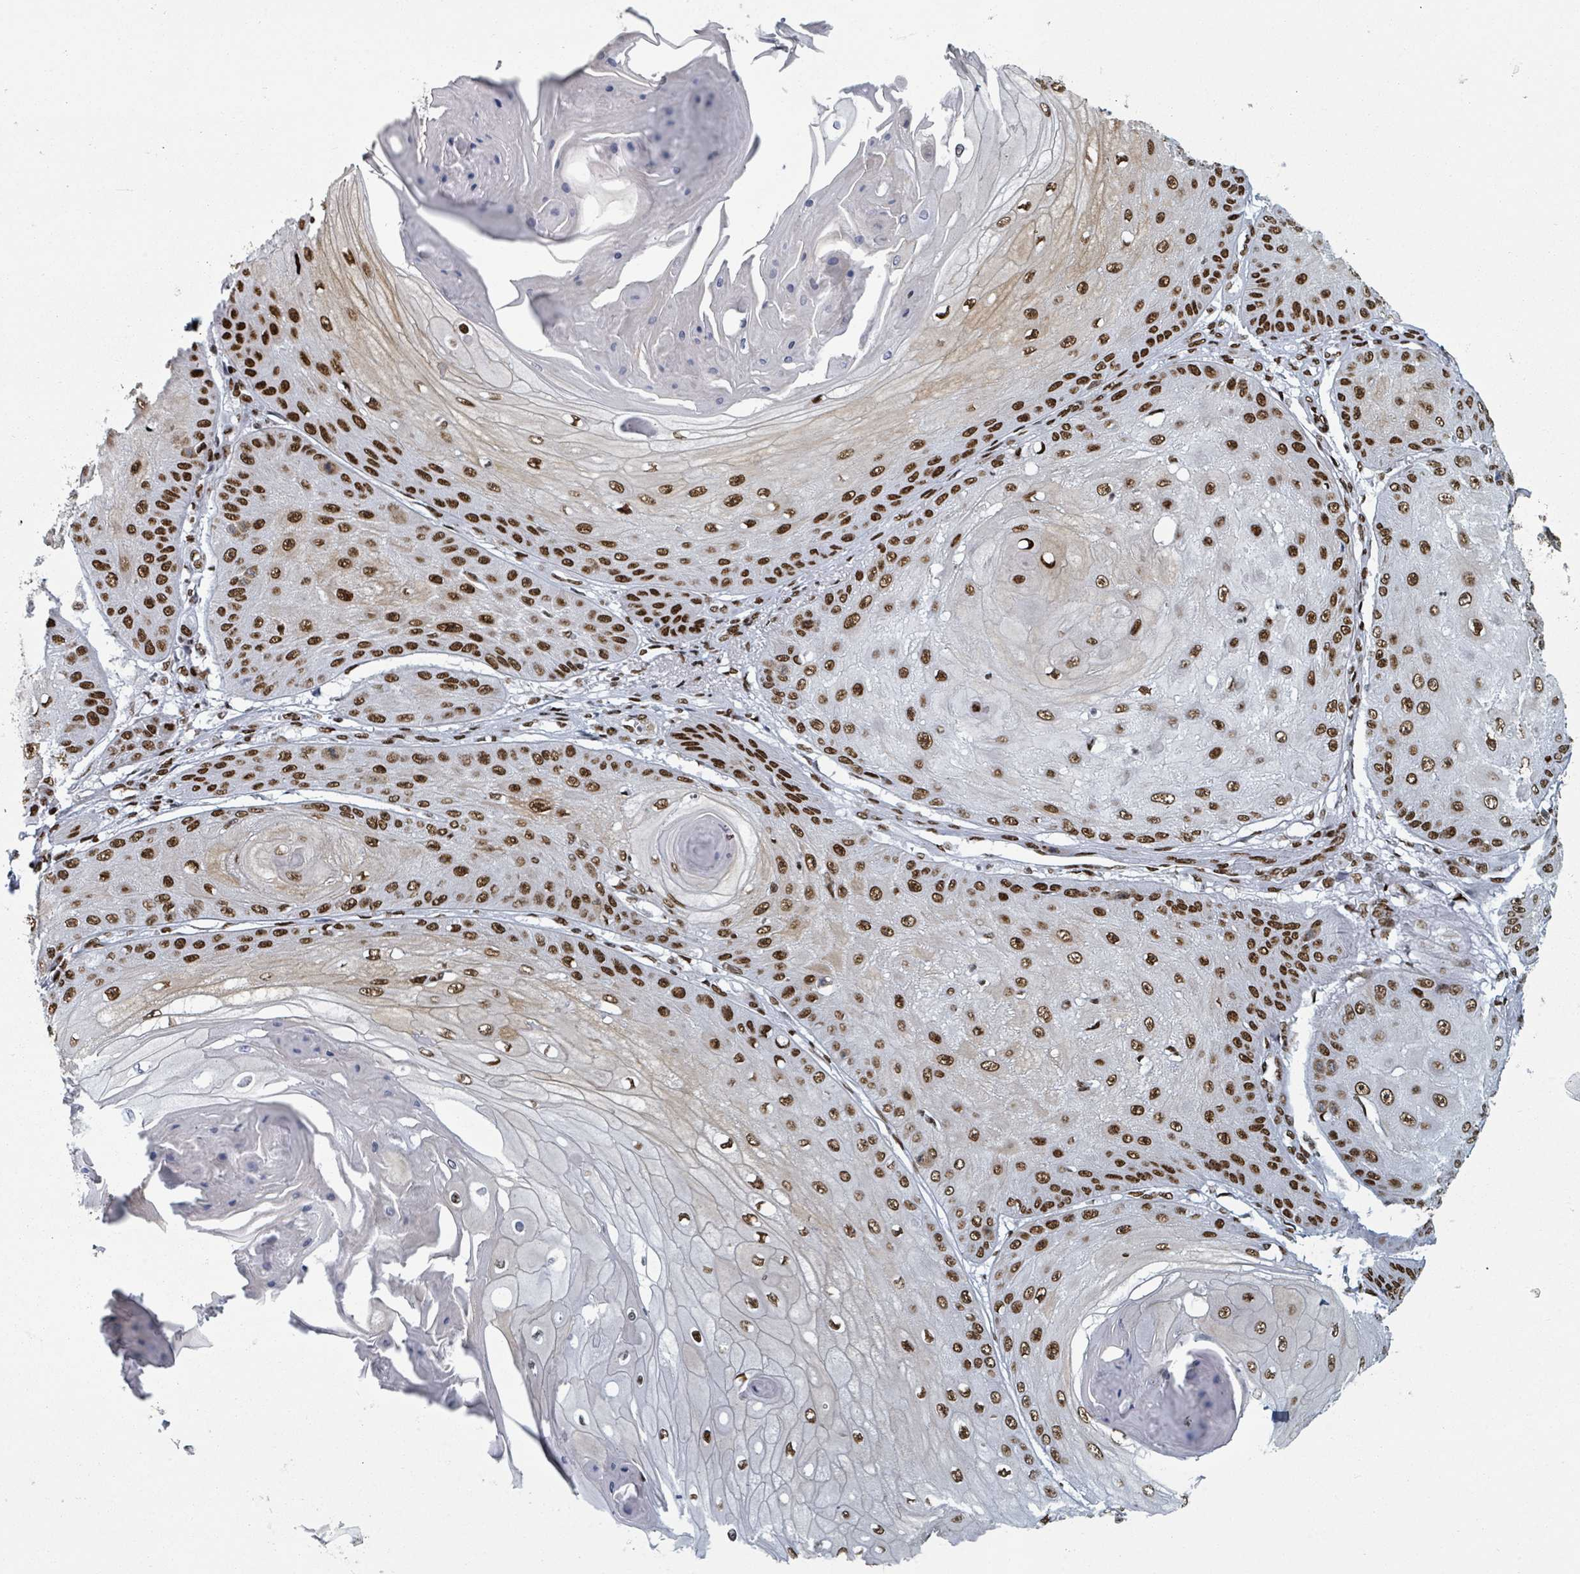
{"staining": {"intensity": "strong", "quantity": ">75%", "location": "nuclear"}, "tissue": "skin cancer", "cell_type": "Tumor cells", "image_type": "cancer", "snomed": [{"axis": "morphology", "description": "Squamous cell carcinoma, NOS"}, {"axis": "topography", "description": "Skin"}], "caption": "Tumor cells reveal strong nuclear expression in about >75% of cells in skin cancer.", "gene": "DHX16", "patient": {"sex": "male", "age": 70}}